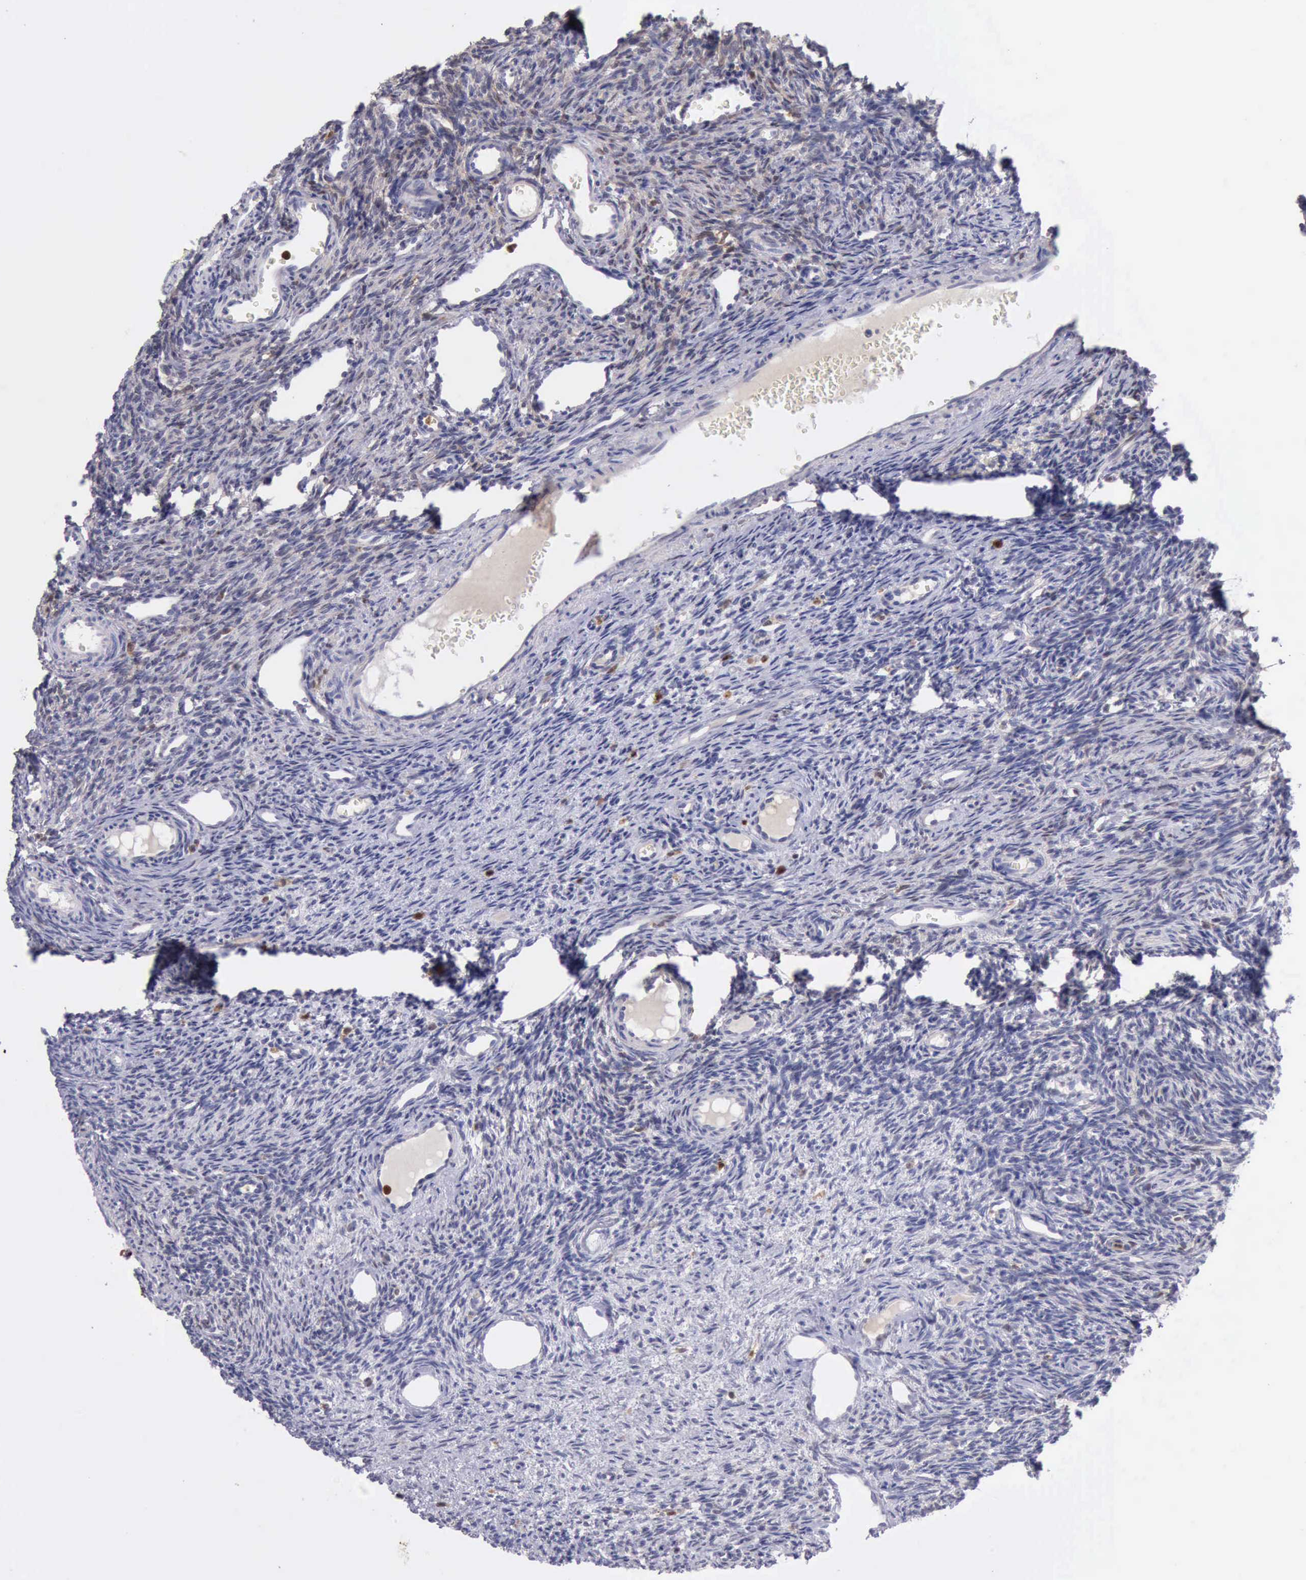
{"staining": {"intensity": "negative", "quantity": "none", "location": "none"}, "tissue": "ovary", "cell_type": "Ovarian stroma cells", "image_type": "normal", "snomed": [{"axis": "morphology", "description": "Normal tissue, NOS"}, {"axis": "topography", "description": "Ovary"}], "caption": "IHC histopathology image of normal ovary stained for a protein (brown), which exhibits no staining in ovarian stroma cells. The staining is performed using DAB (3,3'-diaminobenzidine) brown chromogen with nuclei counter-stained in using hematoxylin.", "gene": "CSTA", "patient": {"sex": "female", "age": 33}}